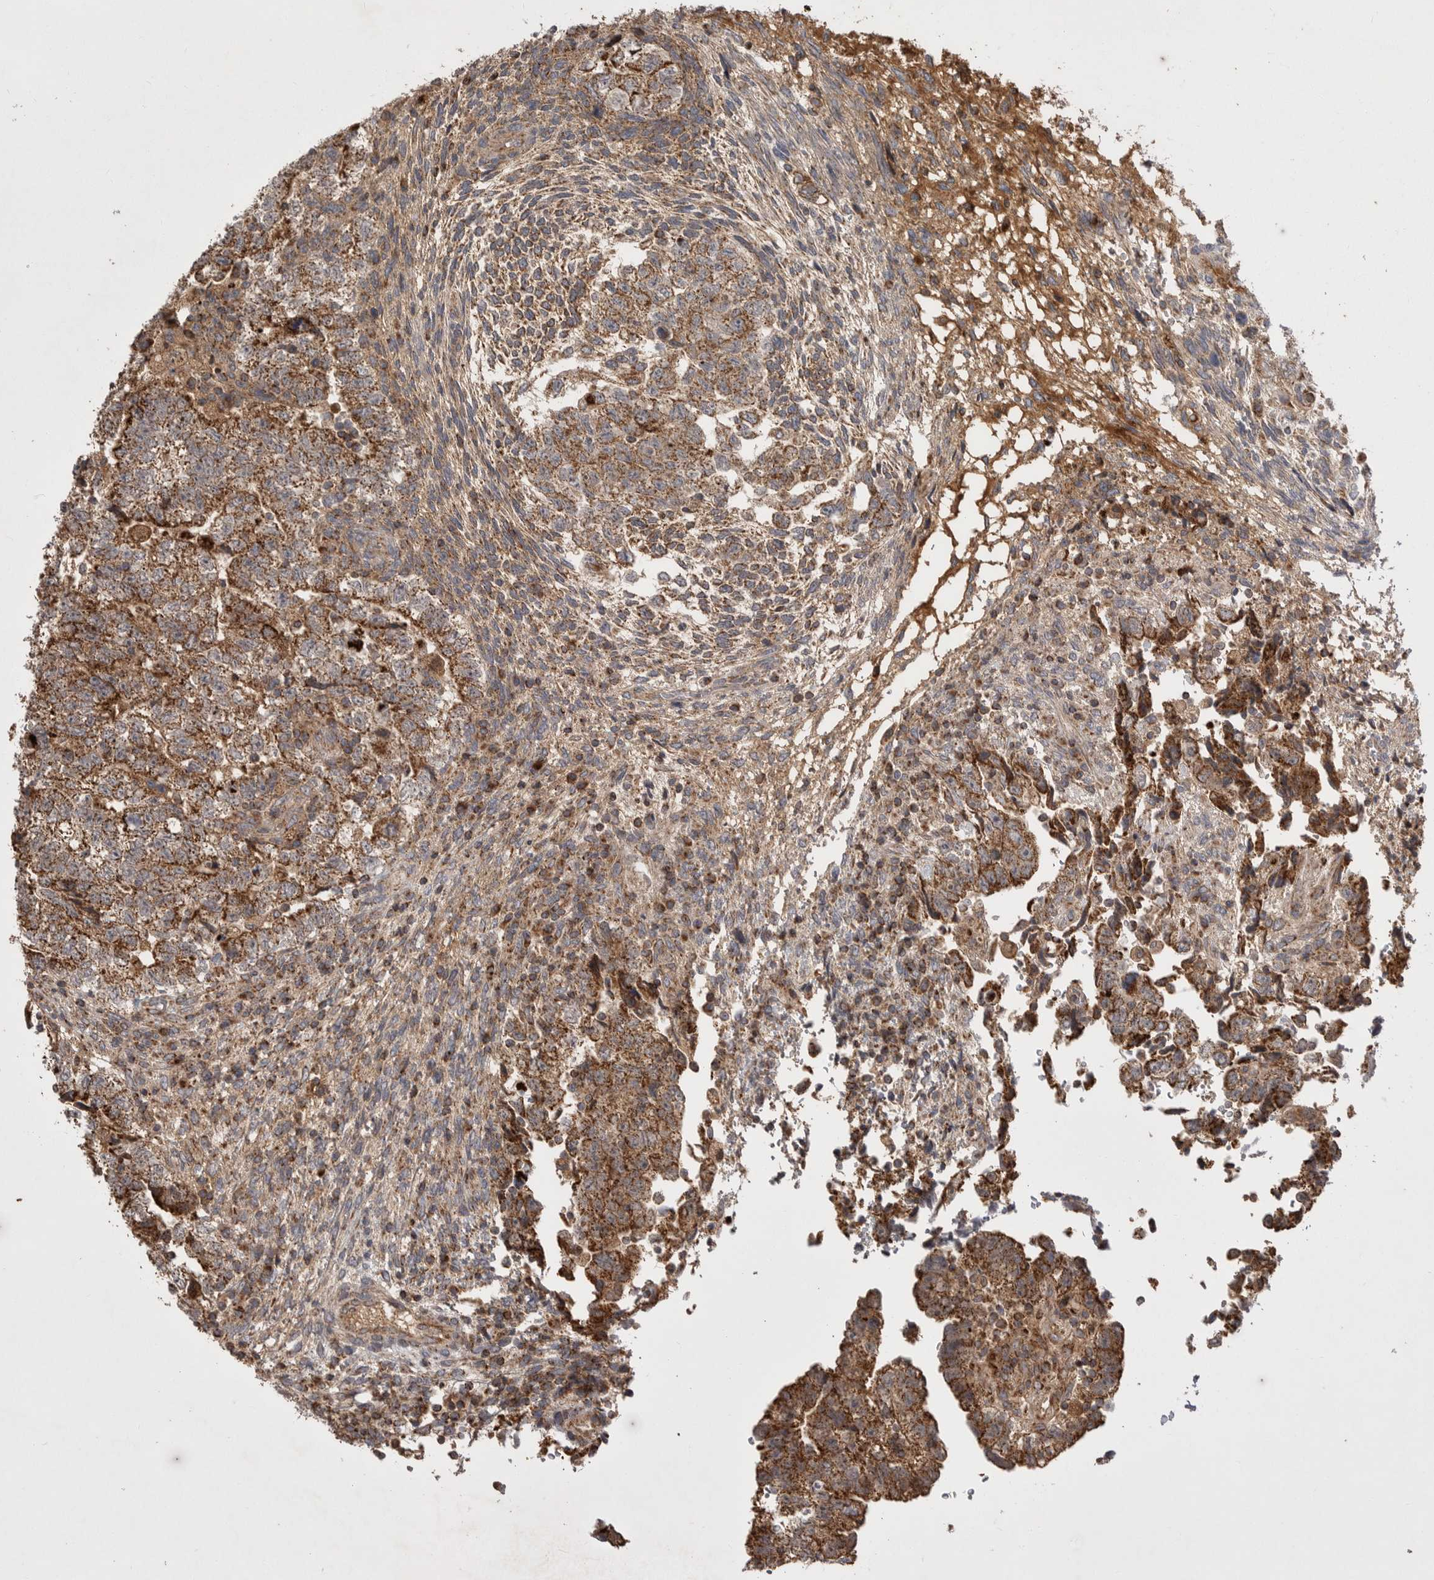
{"staining": {"intensity": "moderate", "quantity": ">75%", "location": "cytoplasmic/membranous"}, "tissue": "testis cancer", "cell_type": "Tumor cells", "image_type": "cancer", "snomed": [{"axis": "morphology", "description": "Normal tissue, NOS"}, {"axis": "morphology", "description": "Carcinoma, Embryonal, NOS"}, {"axis": "topography", "description": "Testis"}], "caption": "Tumor cells reveal moderate cytoplasmic/membranous staining in about >75% of cells in testis embryonal carcinoma. Nuclei are stained in blue.", "gene": "KYAT3", "patient": {"sex": "male", "age": 36}}